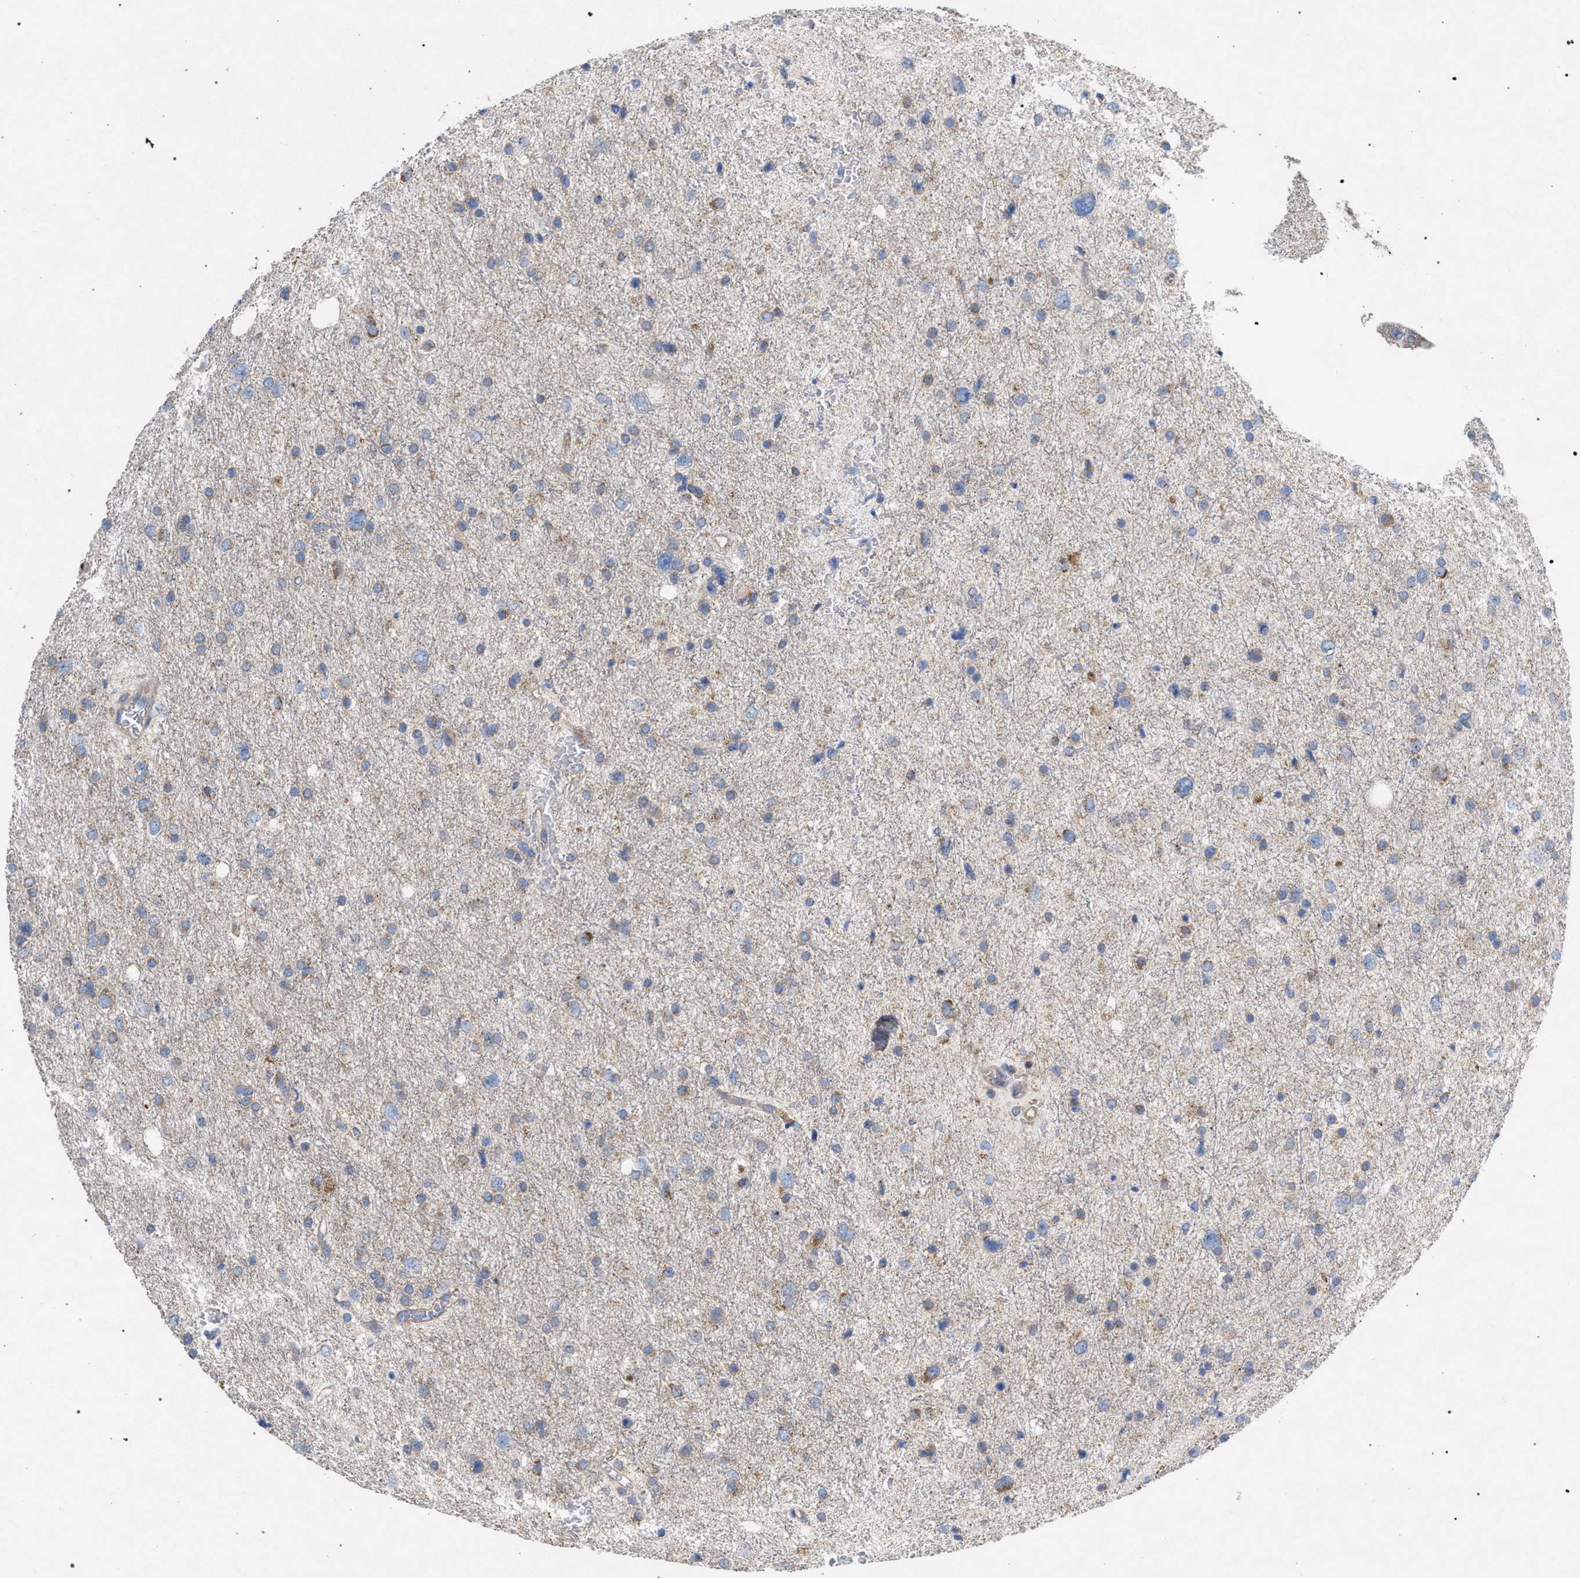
{"staining": {"intensity": "moderate", "quantity": "<25%", "location": "cytoplasmic/membranous"}, "tissue": "glioma", "cell_type": "Tumor cells", "image_type": "cancer", "snomed": [{"axis": "morphology", "description": "Glioma, malignant, Low grade"}, {"axis": "topography", "description": "Brain"}], "caption": "A brown stain shows moderate cytoplasmic/membranous expression of a protein in human low-grade glioma (malignant) tumor cells. The staining is performed using DAB (3,3'-diaminobenzidine) brown chromogen to label protein expression. The nuclei are counter-stained blue using hematoxylin.", "gene": "VPS13A", "patient": {"sex": "female", "age": 37}}